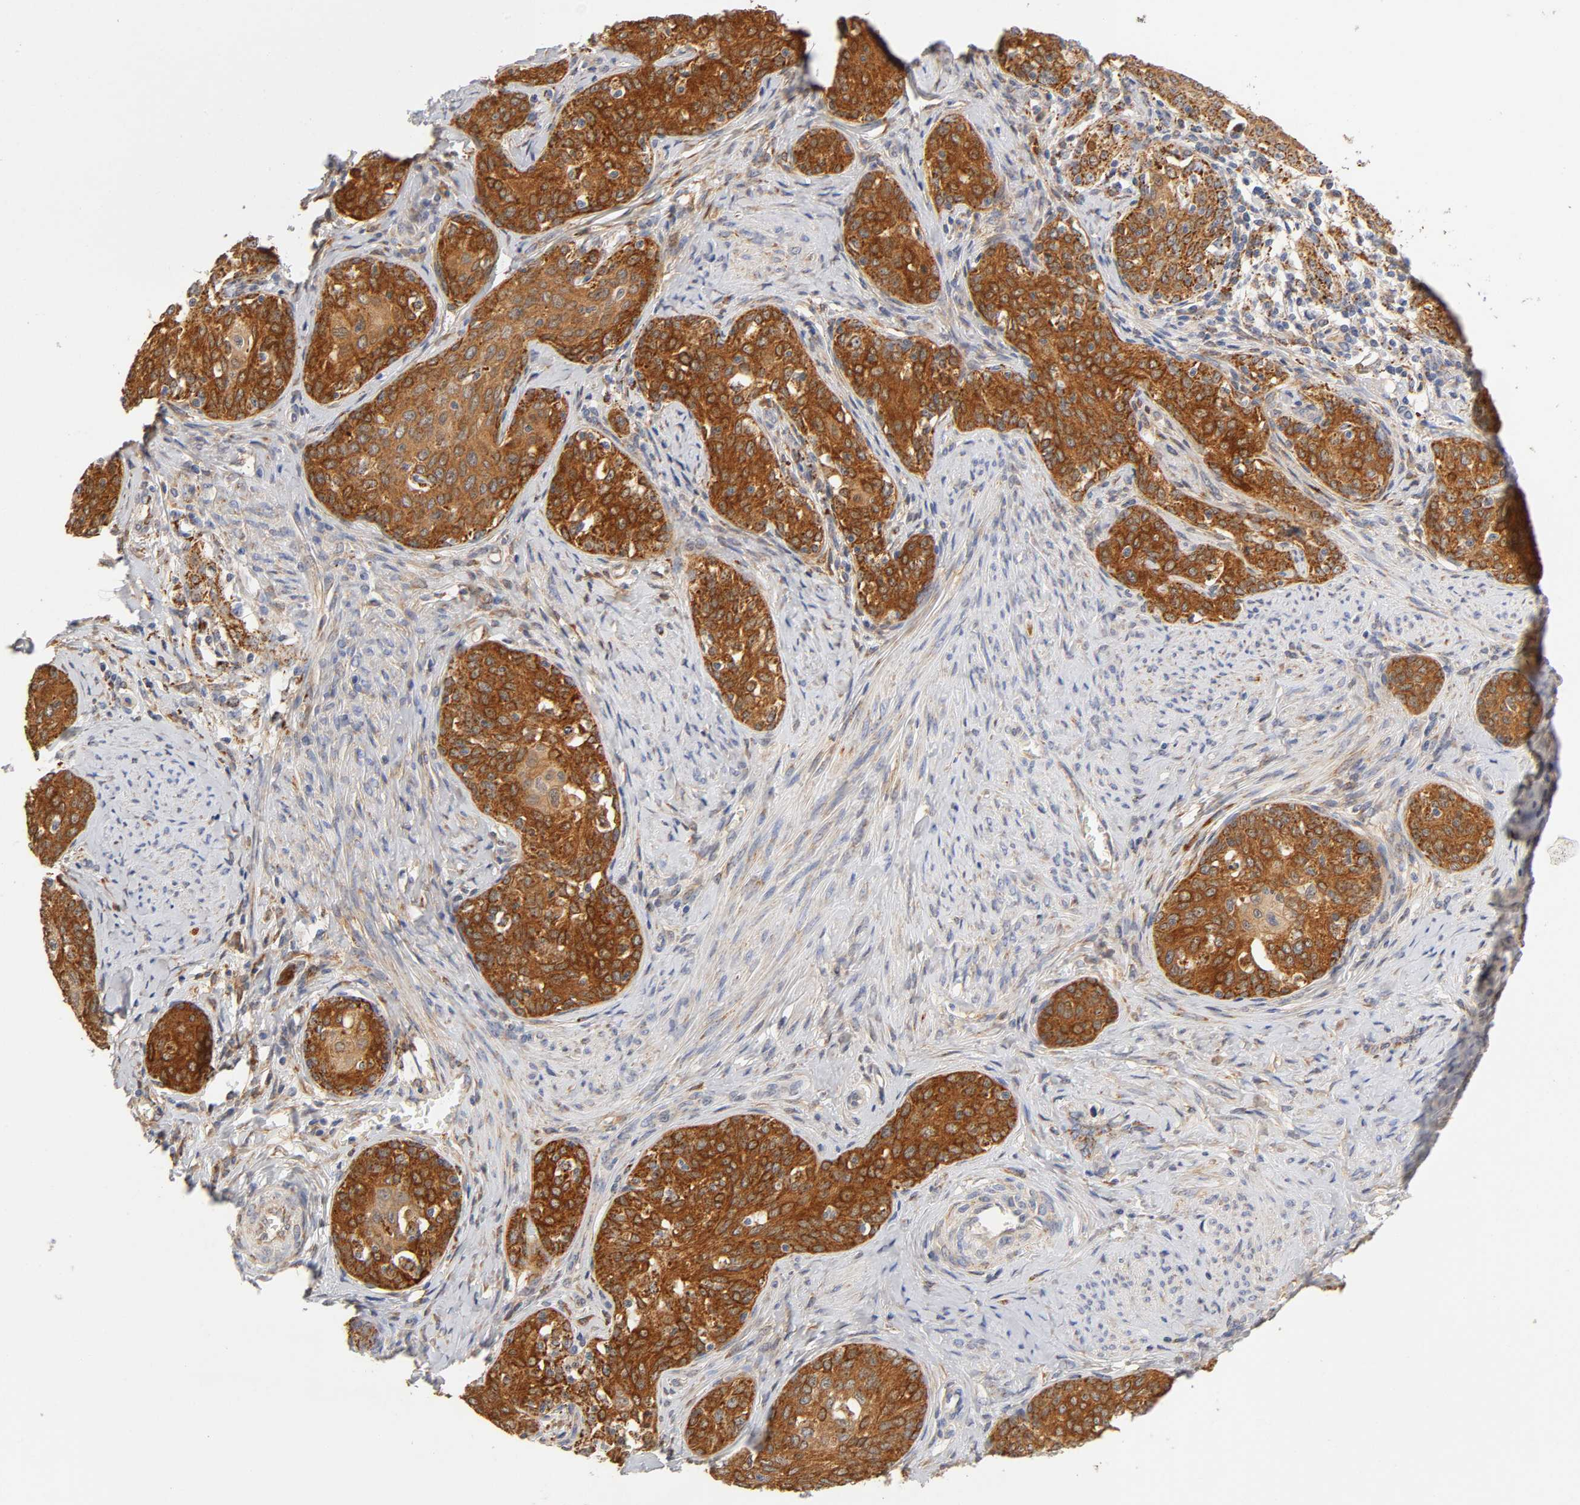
{"staining": {"intensity": "strong", "quantity": ">75%", "location": "cytoplasmic/membranous"}, "tissue": "cervical cancer", "cell_type": "Tumor cells", "image_type": "cancer", "snomed": [{"axis": "morphology", "description": "Squamous cell carcinoma, NOS"}, {"axis": "morphology", "description": "Adenocarcinoma, NOS"}, {"axis": "topography", "description": "Cervix"}], "caption": "Protein staining shows strong cytoplasmic/membranous staining in approximately >75% of tumor cells in adenocarcinoma (cervical).", "gene": "ISG15", "patient": {"sex": "female", "age": 52}}